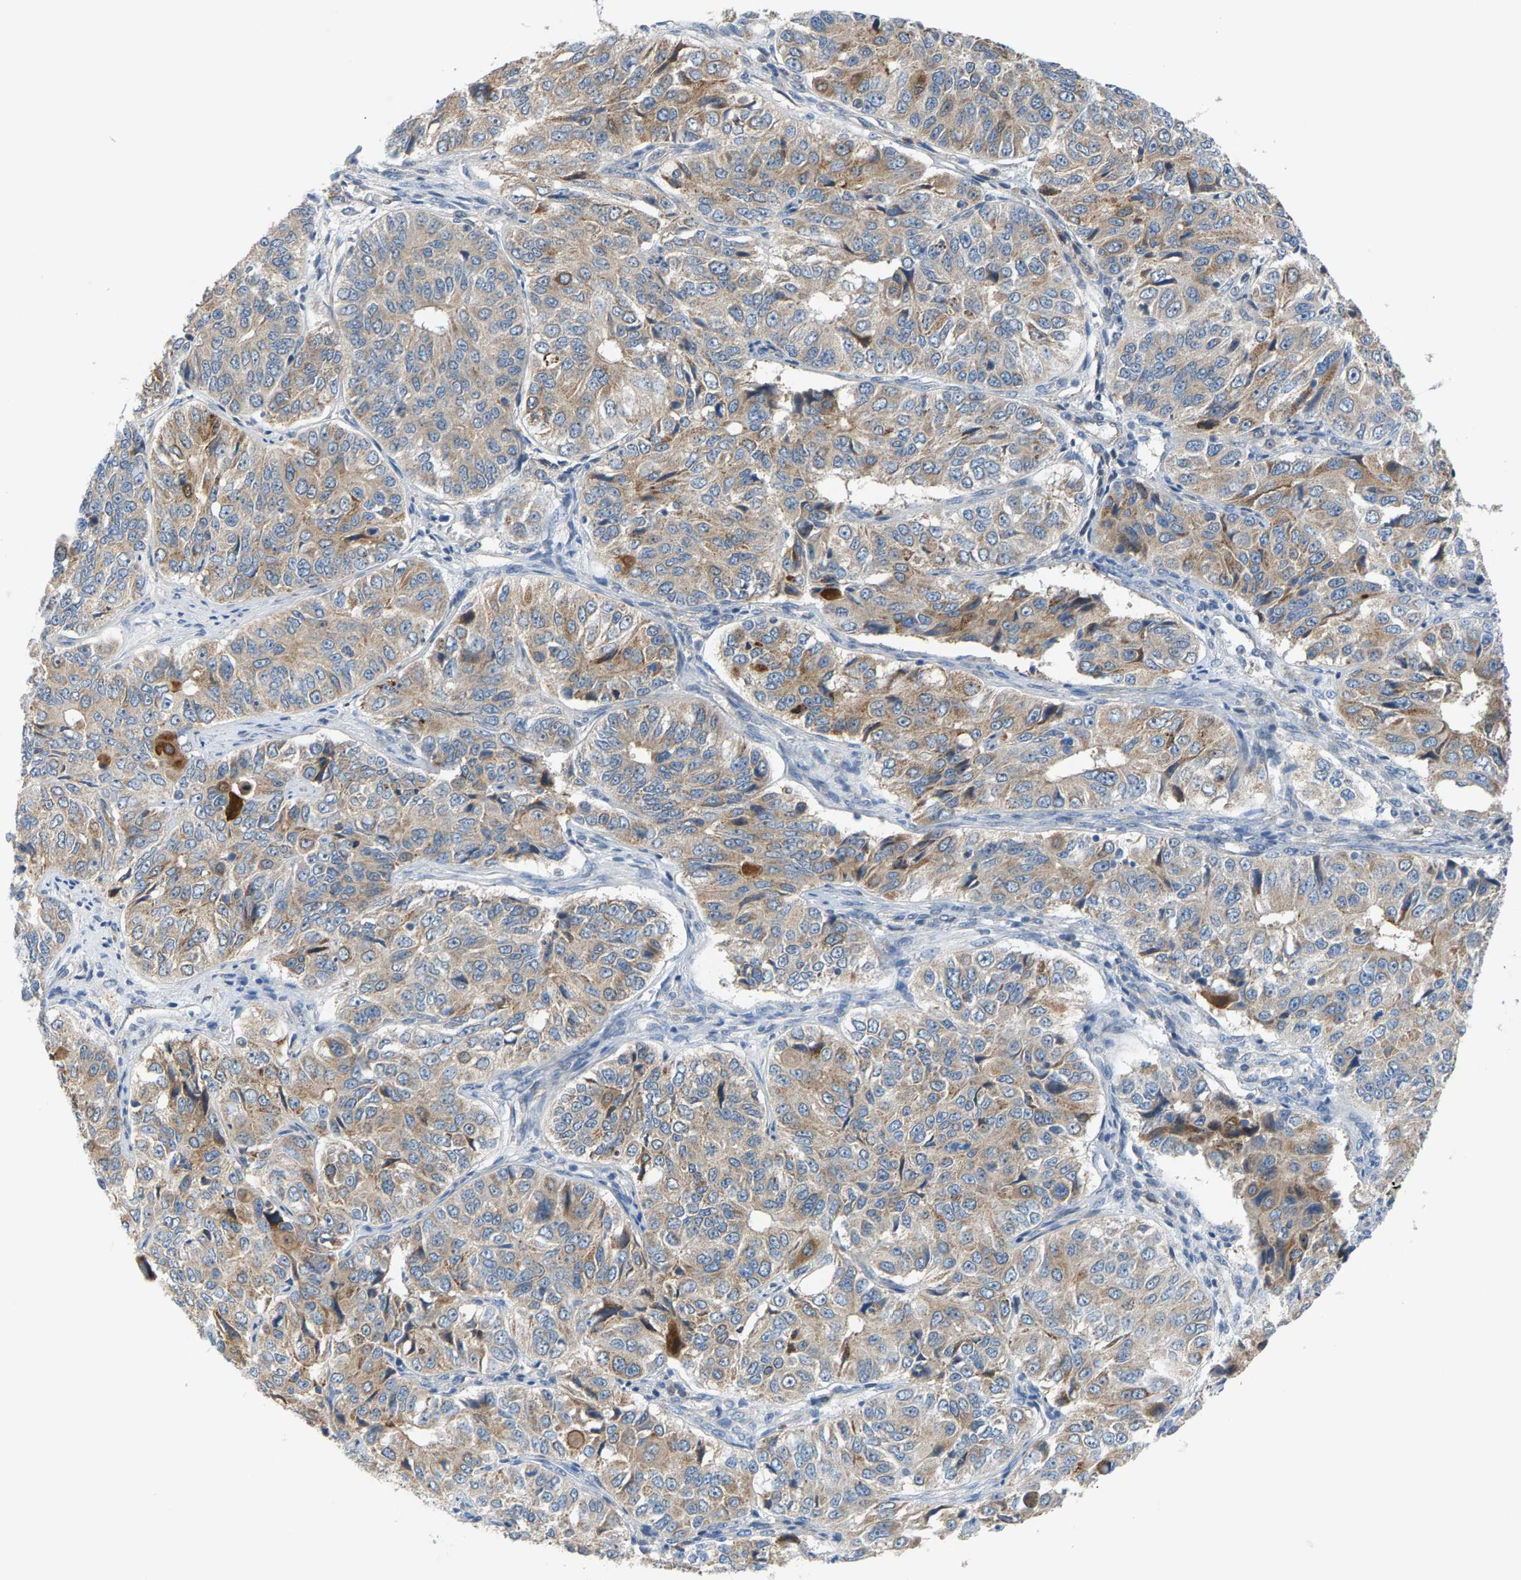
{"staining": {"intensity": "moderate", "quantity": ">75%", "location": "cytoplasmic/membranous"}, "tissue": "ovarian cancer", "cell_type": "Tumor cells", "image_type": "cancer", "snomed": [{"axis": "morphology", "description": "Carcinoma, endometroid"}, {"axis": "topography", "description": "Ovary"}], "caption": "Endometroid carcinoma (ovarian) stained for a protein shows moderate cytoplasmic/membranous positivity in tumor cells.", "gene": "PDCL", "patient": {"sex": "female", "age": 51}}